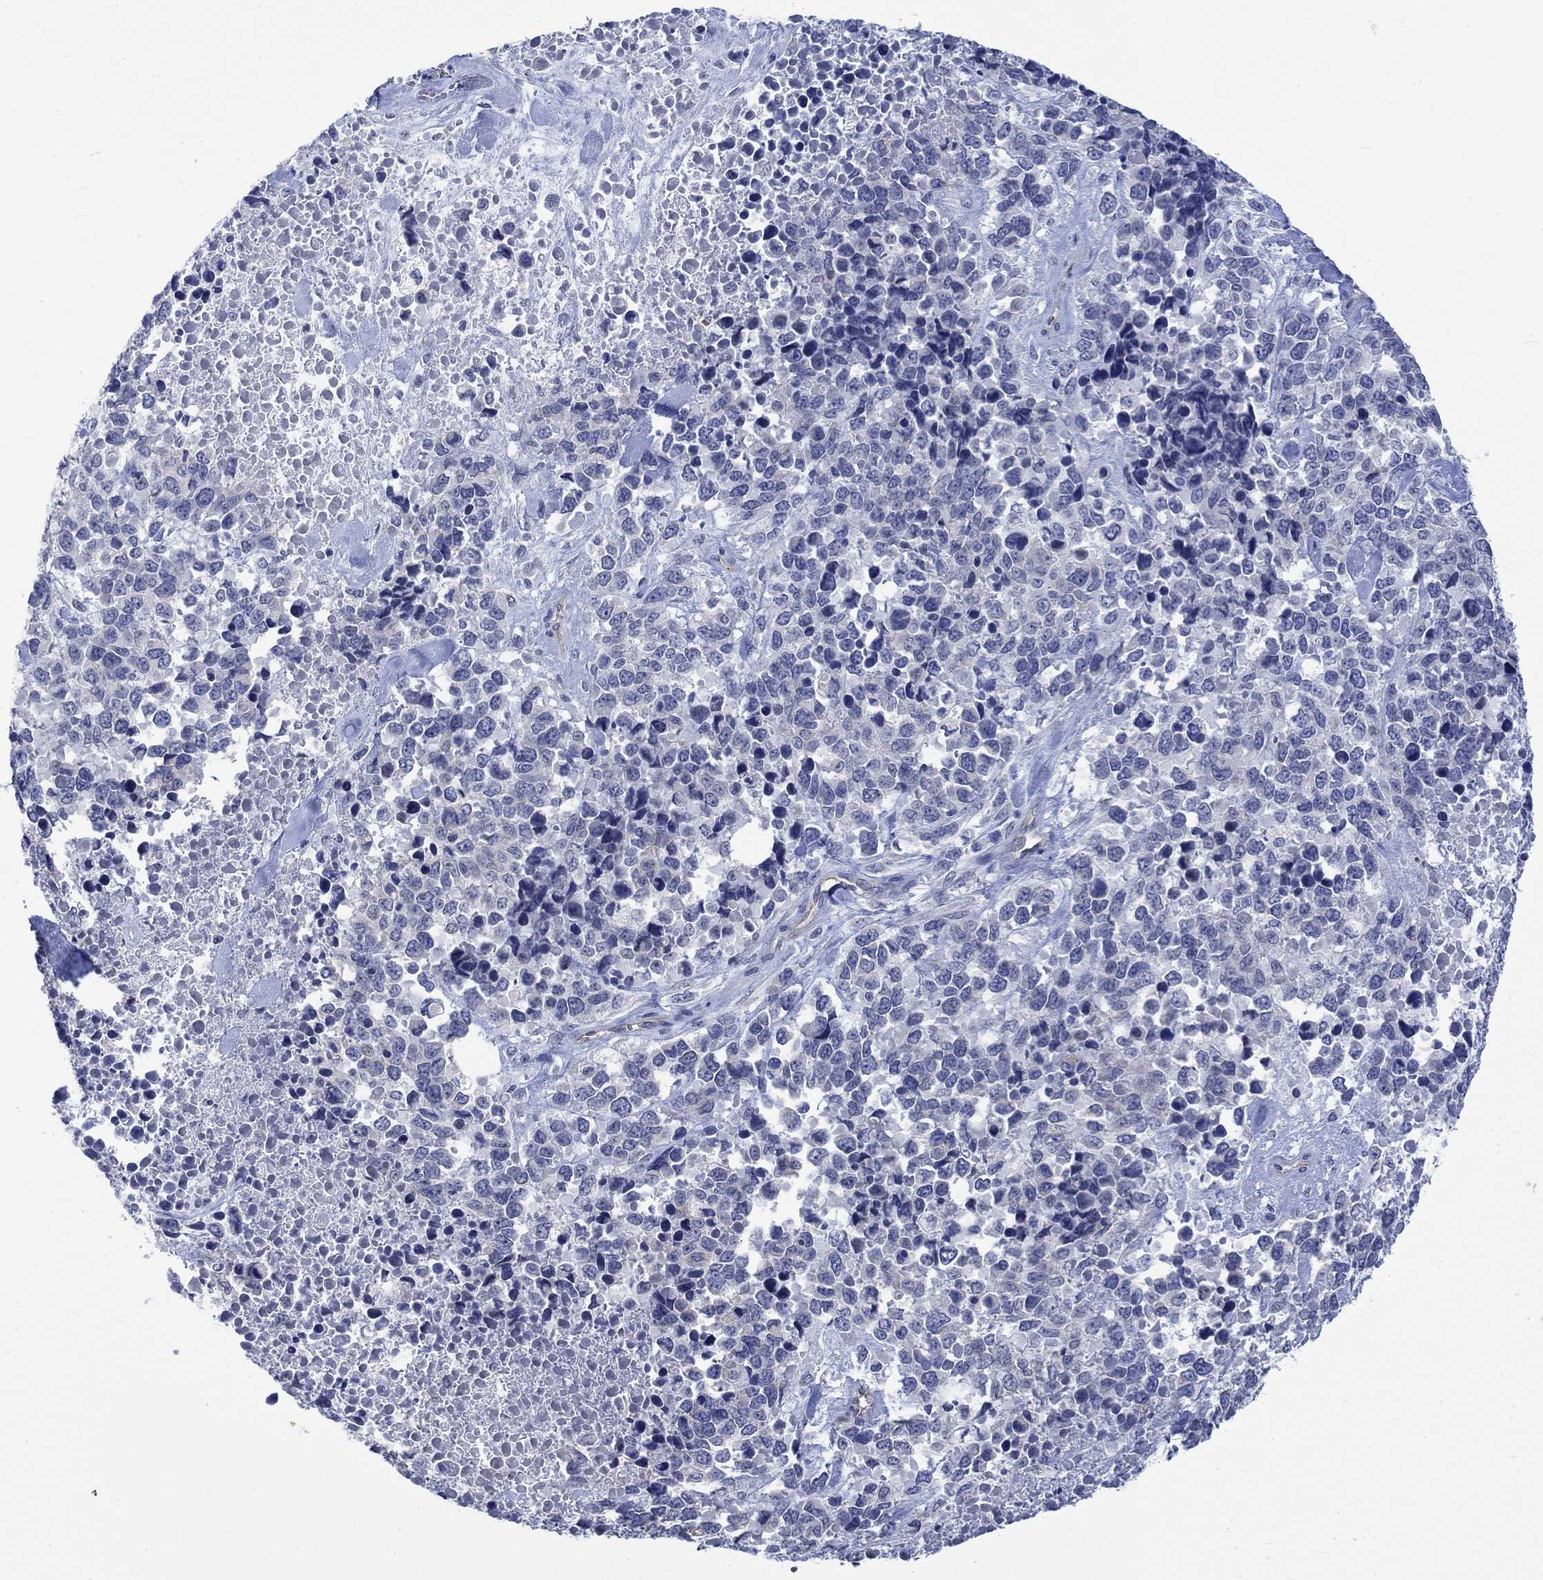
{"staining": {"intensity": "negative", "quantity": "none", "location": "none"}, "tissue": "melanoma", "cell_type": "Tumor cells", "image_type": "cancer", "snomed": [{"axis": "morphology", "description": "Malignant melanoma, Metastatic site"}, {"axis": "topography", "description": "Skin"}], "caption": "The immunohistochemistry micrograph has no significant expression in tumor cells of malignant melanoma (metastatic site) tissue. The staining is performed using DAB brown chromogen with nuclei counter-stained in using hematoxylin.", "gene": "AGRP", "patient": {"sex": "male", "age": 84}}